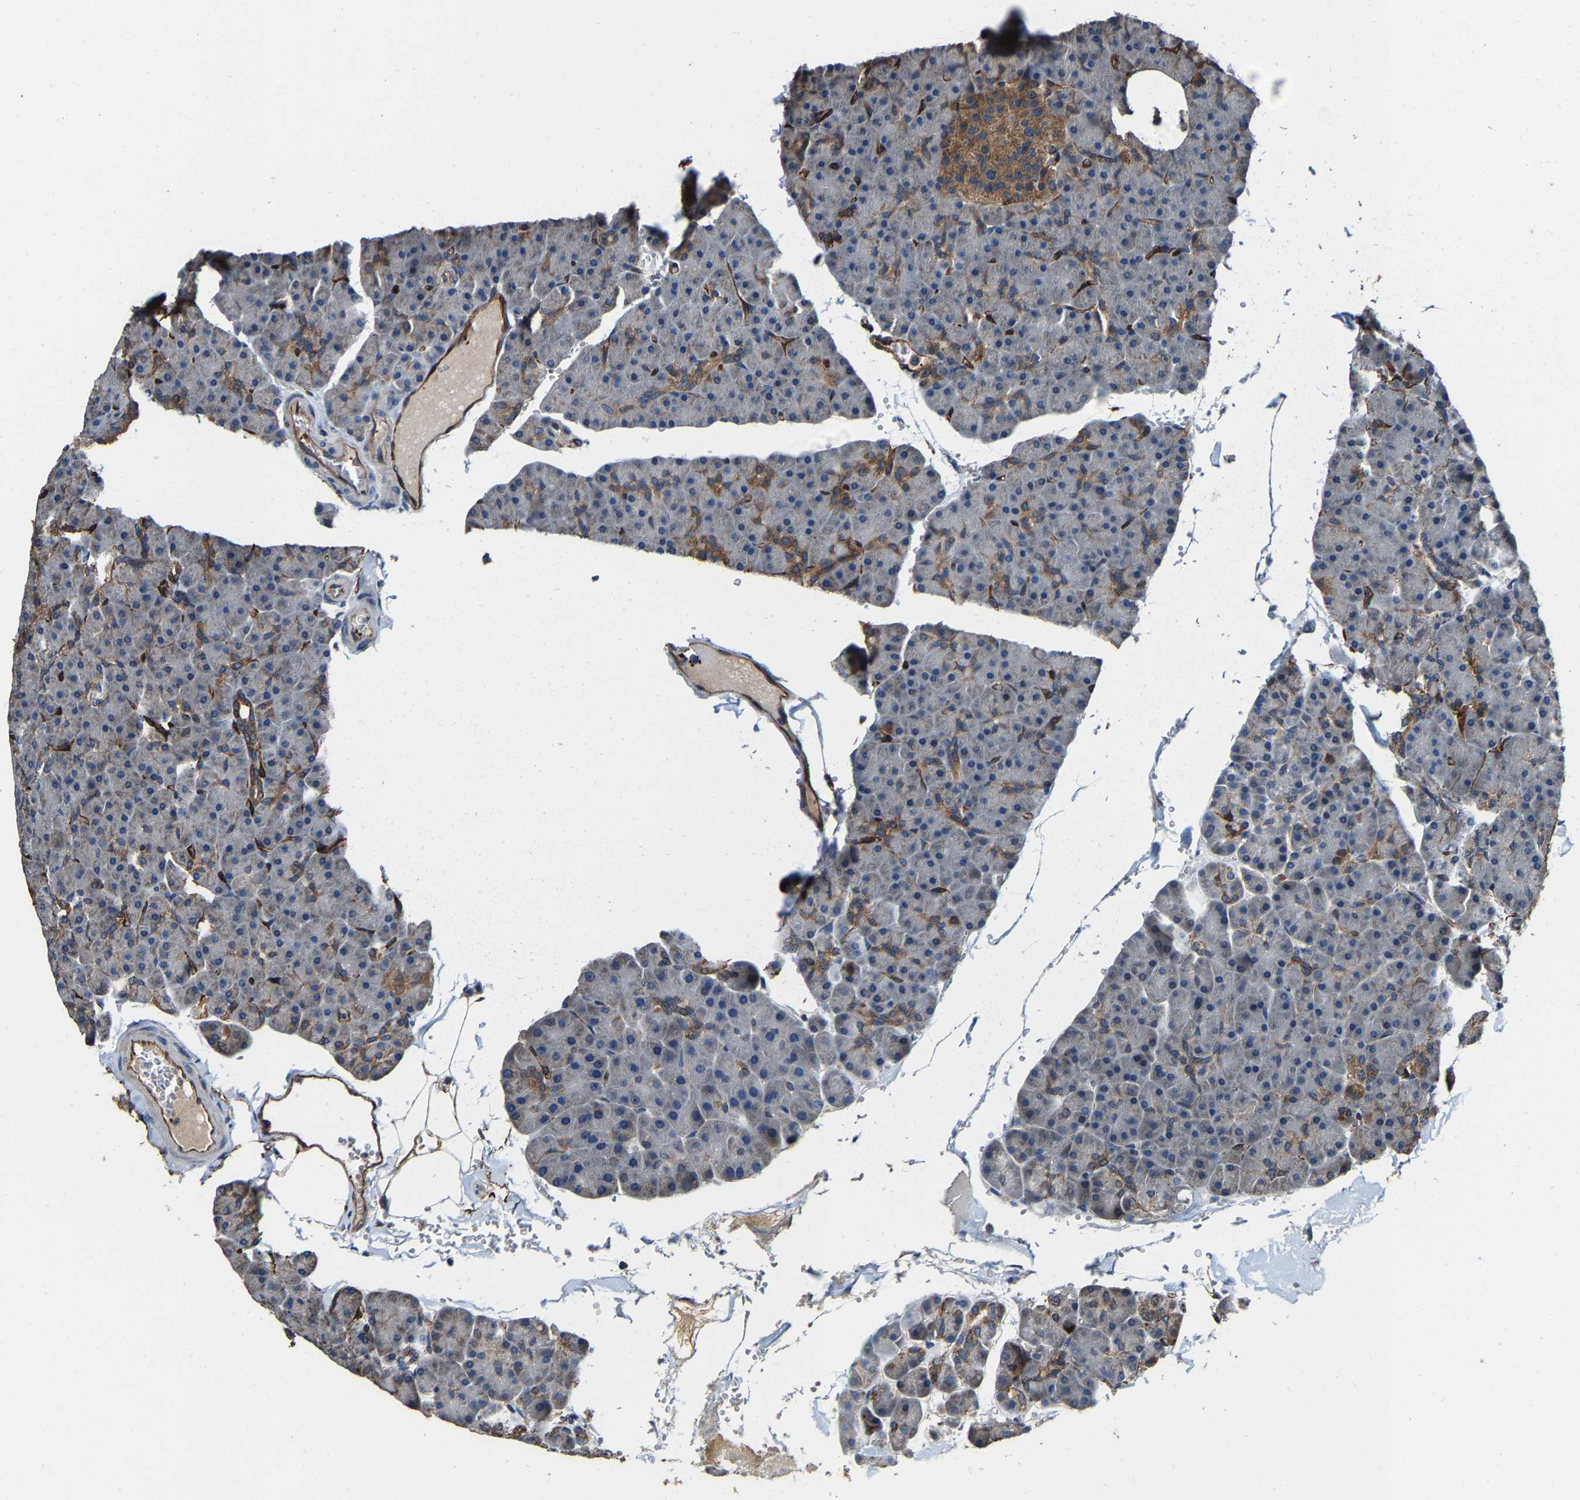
{"staining": {"intensity": "moderate", "quantity": "<25%", "location": "cytoplasmic/membranous"}, "tissue": "pancreas", "cell_type": "Exocrine glandular cells", "image_type": "normal", "snomed": [{"axis": "morphology", "description": "Normal tissue, NOS"}, {"axis": "topography", "description": "Pancreas"}], "caption": "Protein staining of normal pancreas exhibits moderate cytoplasmic/membranous expression in approximately <25% of exocrine glandular cells.", "gene": "GFRA3", "patient": {"sex": "male", "age": 35}}